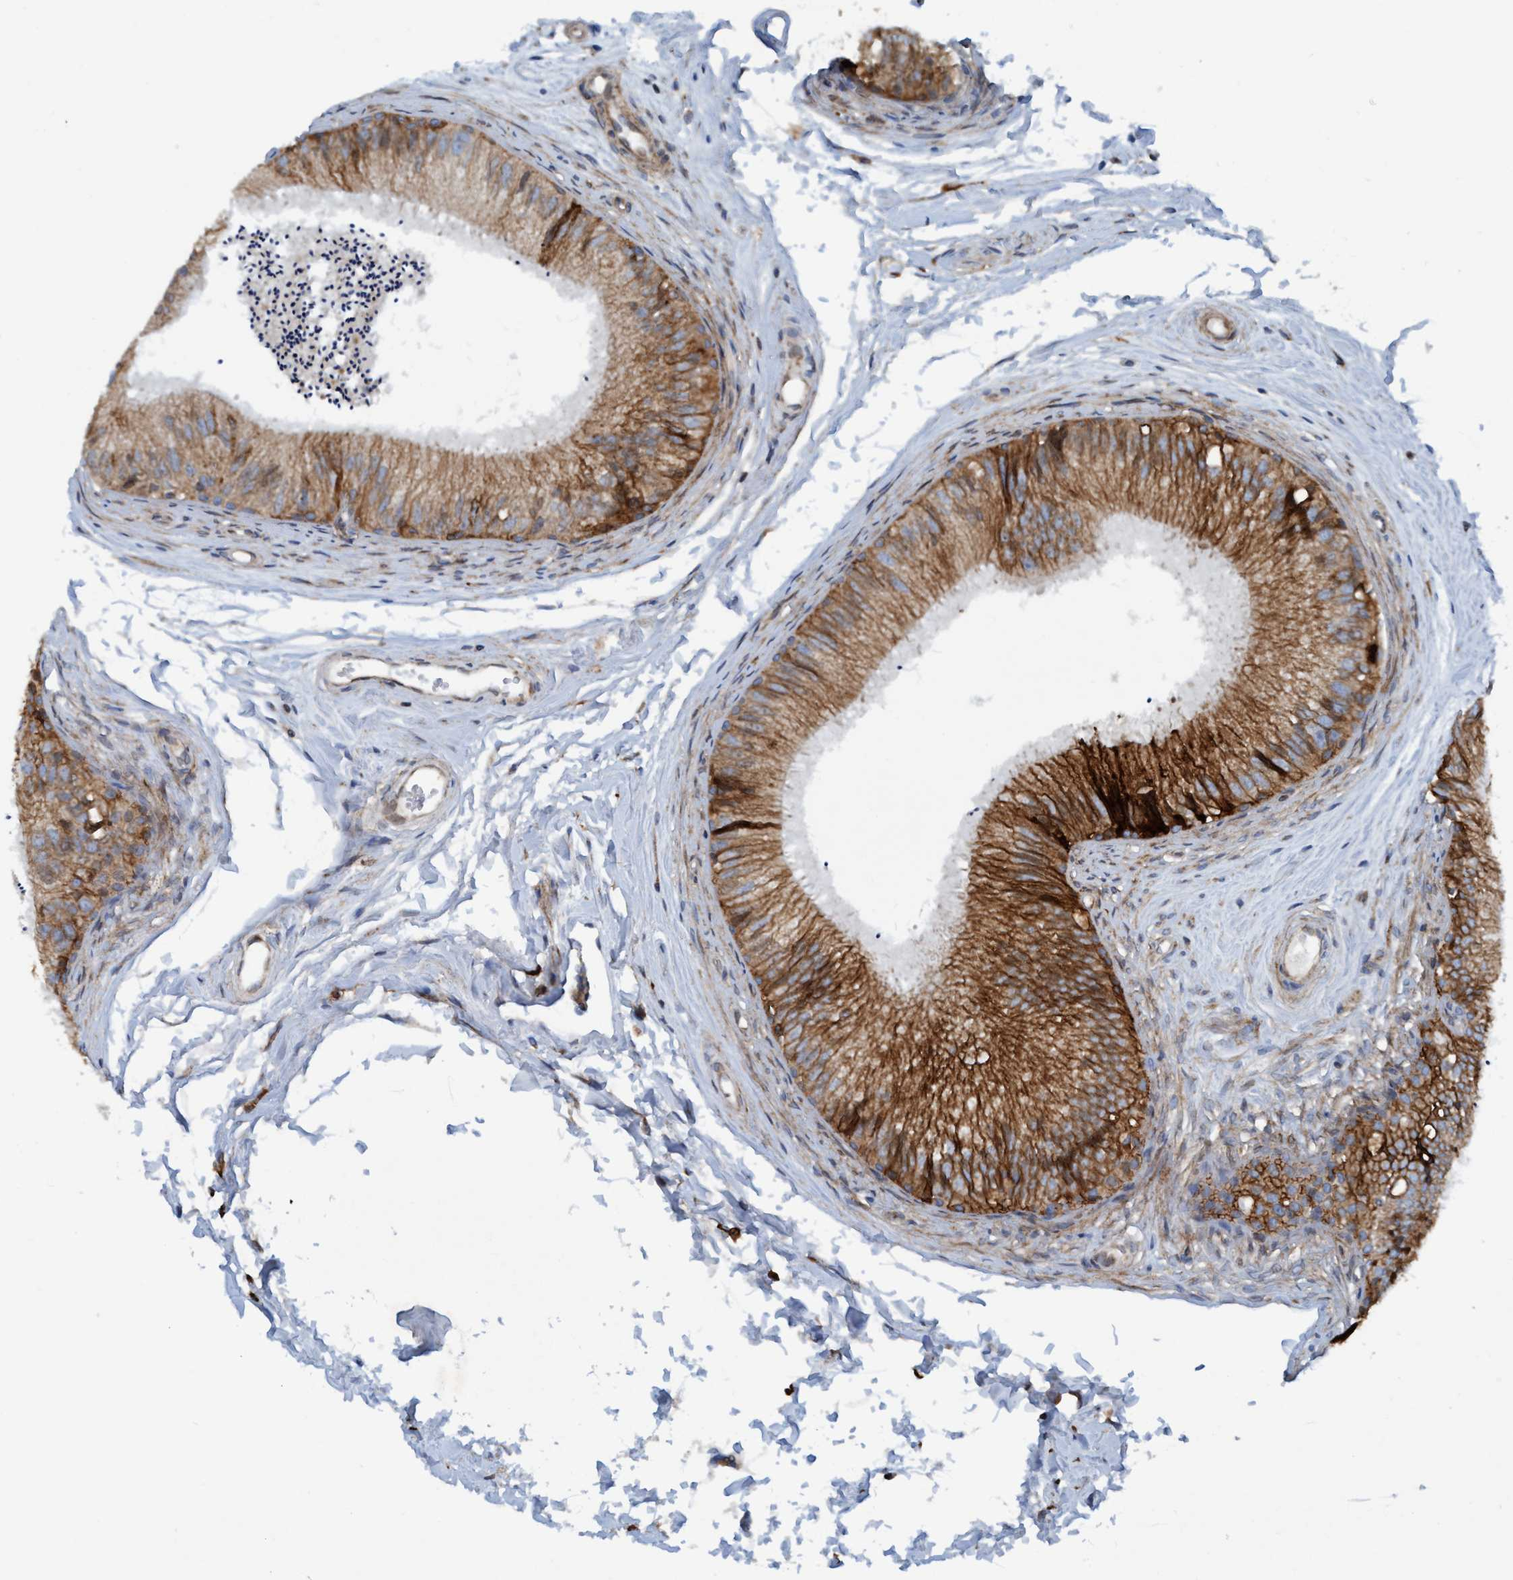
{"staining": {"intensity": "moderate", "quantity": ">75%", "location": "cytoplasmic/membranous"}, "tissue": "epididymis", "cell_type": "Glandular cells", "image_type": "normal", "snomed": [{"axis": "morphology", "description": "Normal tissue, NOS"}, {"axis": "topography", "description": "Epididymis"}], "caption": "This histopathology image reveals benign epididymis stained with IHC to label a protein in brown. The cytoplasmic/membranous of glandular cells show moderate positivity for the protein. Nuclei are counter-stained blue.", "gene": "SLC16A3", "patient": {"sex": "male", "age": 56}}